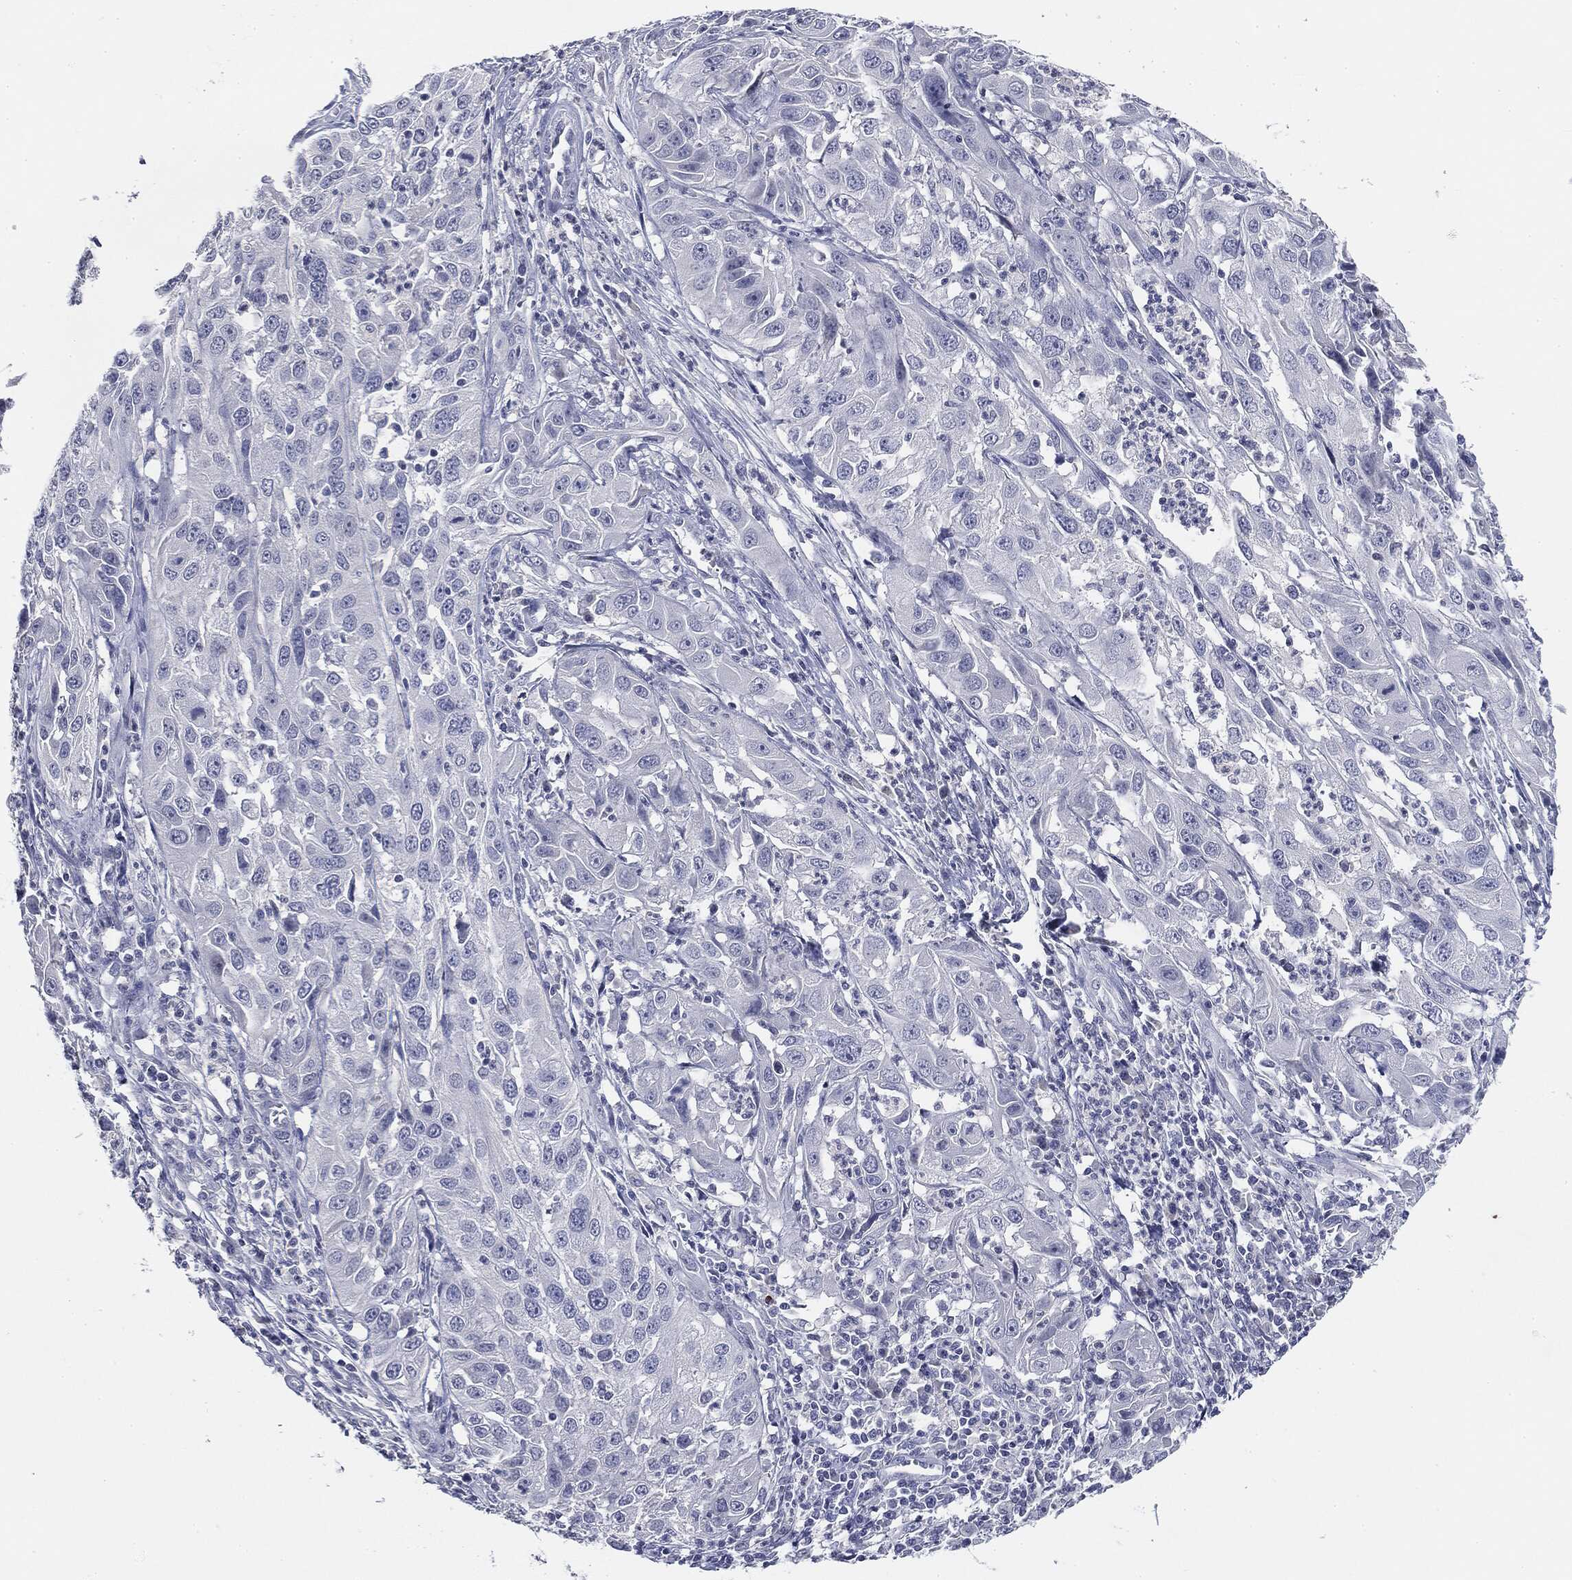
{"staining": {"intensity": "negative", "quantity": "none", "location": "none"}, "tissue": "cervical cancer", "cell_type": "Tumor cells", "image_type": "cancer", "snomed": [{"axis": "morphology", "description": "Squamous cell carcinoma, NOS"}, {"axis": "topography", "description": "Cervix"}], "caption": "Cervical cancer was stained to show a protein in brown. There is no significant staining in tumor cells.", "gene": "CGB1", "patient": {"sex": "female", "age": 32}}